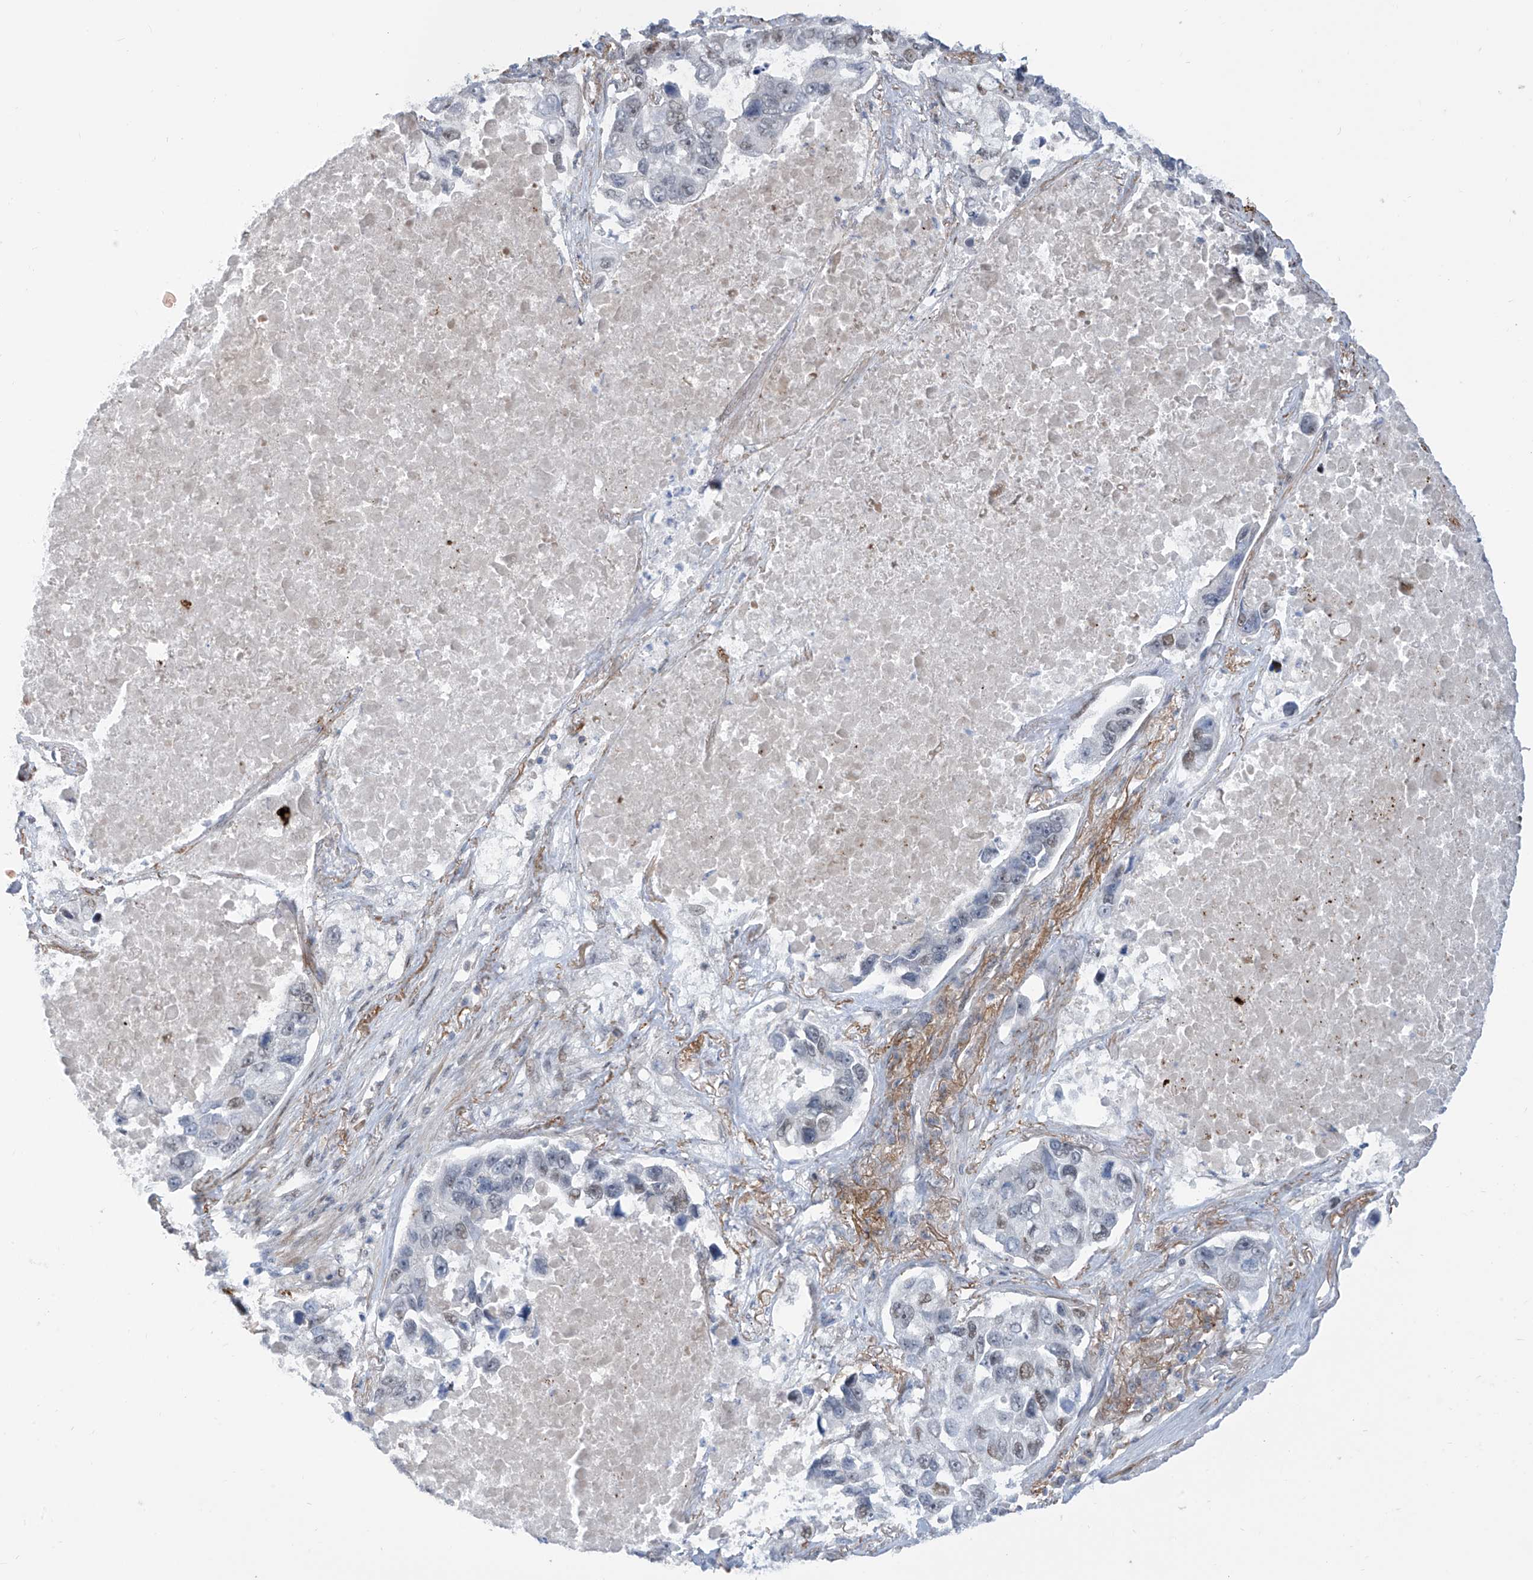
{"staining": {"intensity": "weak", "quantity": "<25%", "location": "nuclear"}, "tissue": "lung cancer", "cell_type": "Tumor cells", "image_type": "cancer", "snomed": [{"axis": "morphology", "description": "Adenocarcinoma, NOS"}, {"axis": "topography", "description": "Lung"}], "caption": "DAB (3,3'-diaminobenzidine) immunohistochemical staining of adenocarcinoma (lung) displays no significant staining in tumor cells.", "gene": "LIN9", "patient": {"sex": "male", "age": 64}}